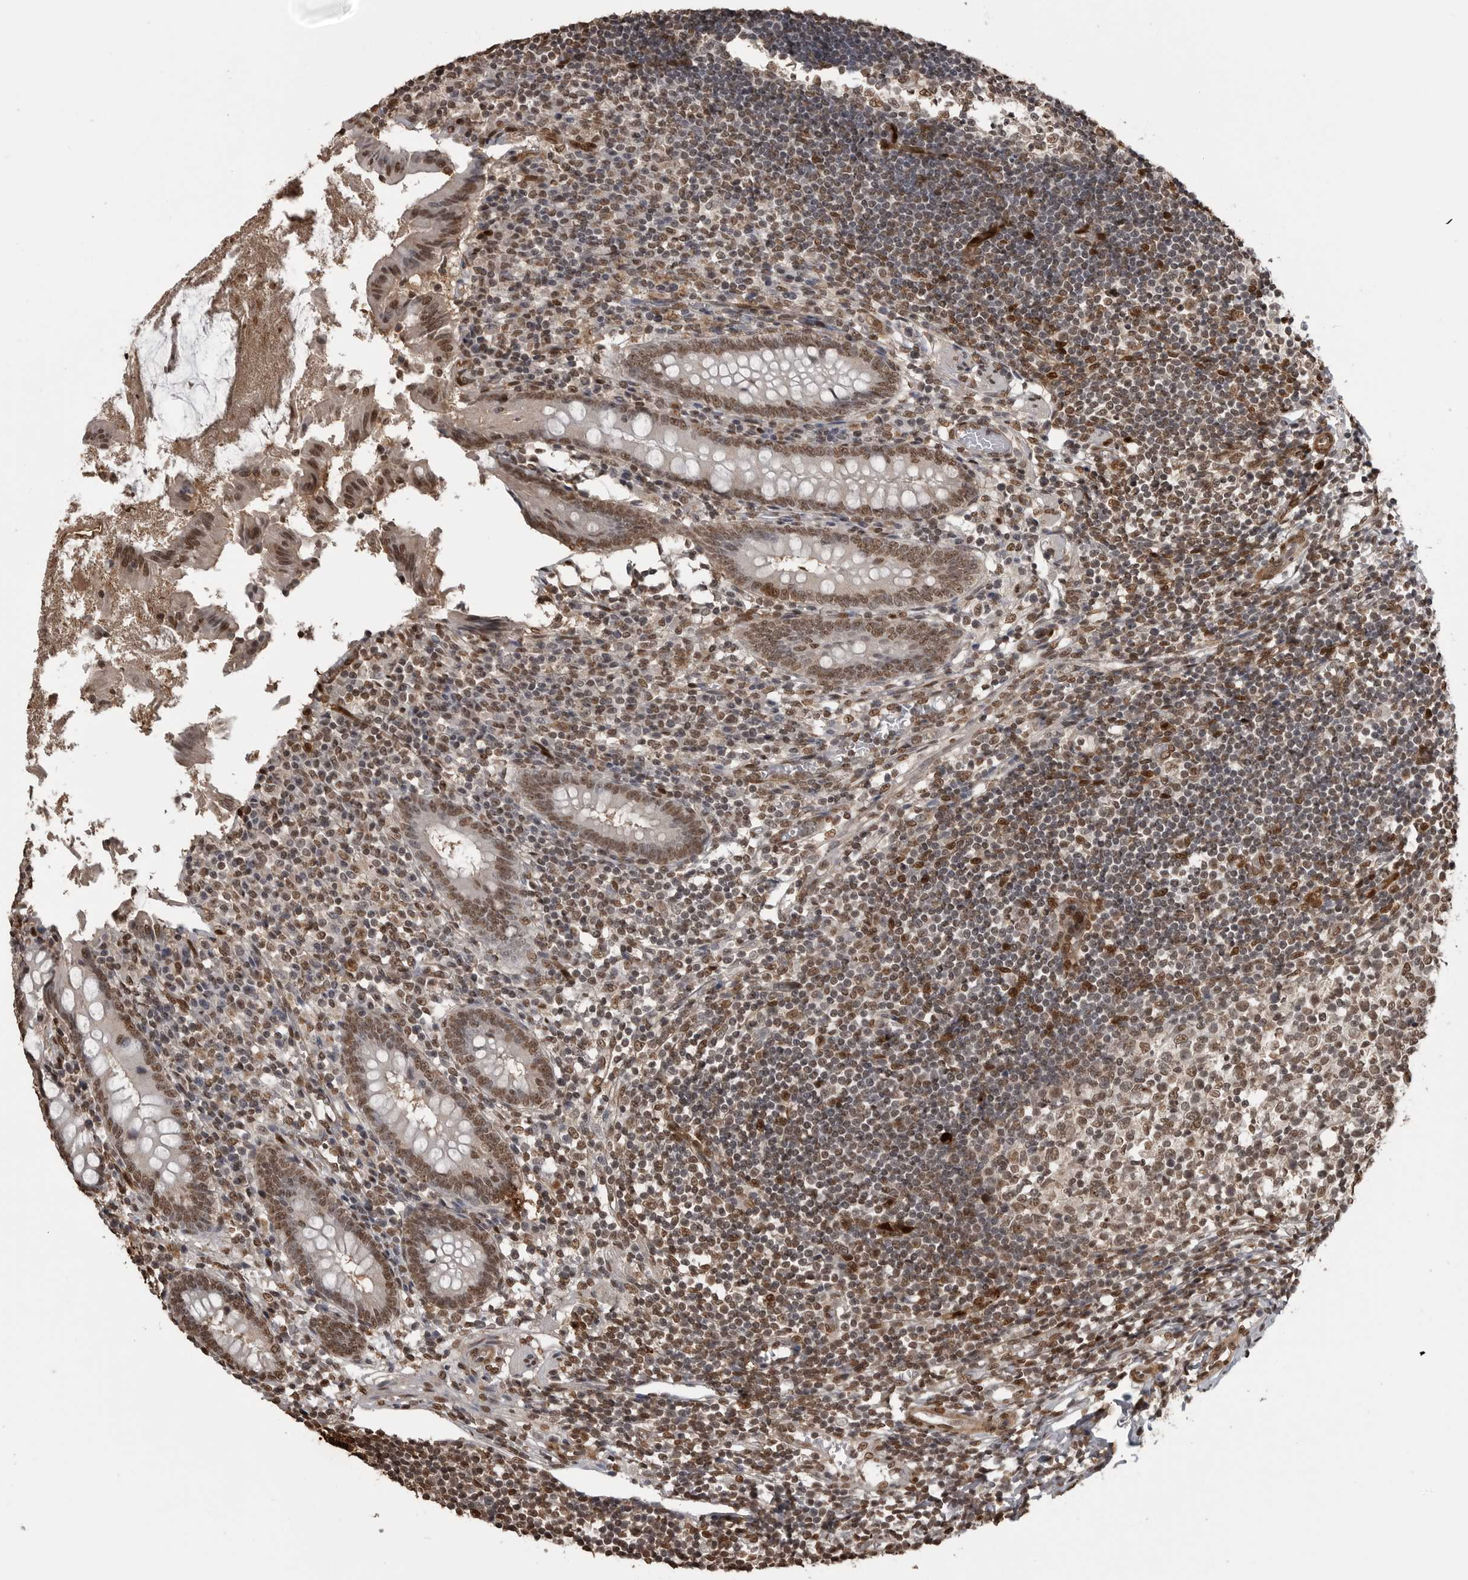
{"staining": {"intensity": "moderate", "quantity": ">75%", "location": "cytoplasmic/membranous,nuclear"}, "tissue": "appendix", "cell_type": "Glandular cells", "image_type": "normal", "snomed": [{"axis": "morphology", "description": "Normal tissue, NOS"}, {"axis": "topography", "description": "Appendix"}], "caption": "Glandular cells display medium levels of moderate cytoplasmic/membranous,nuclear staining in about >75% of cells in unremarkable appendix. Using DAB (brown) and hematoxylin (blue) stains, captured at high magnification using brightfield microscopy.", "gene": "SMAD2", "patient": {"sex": "female", "age": 17}}